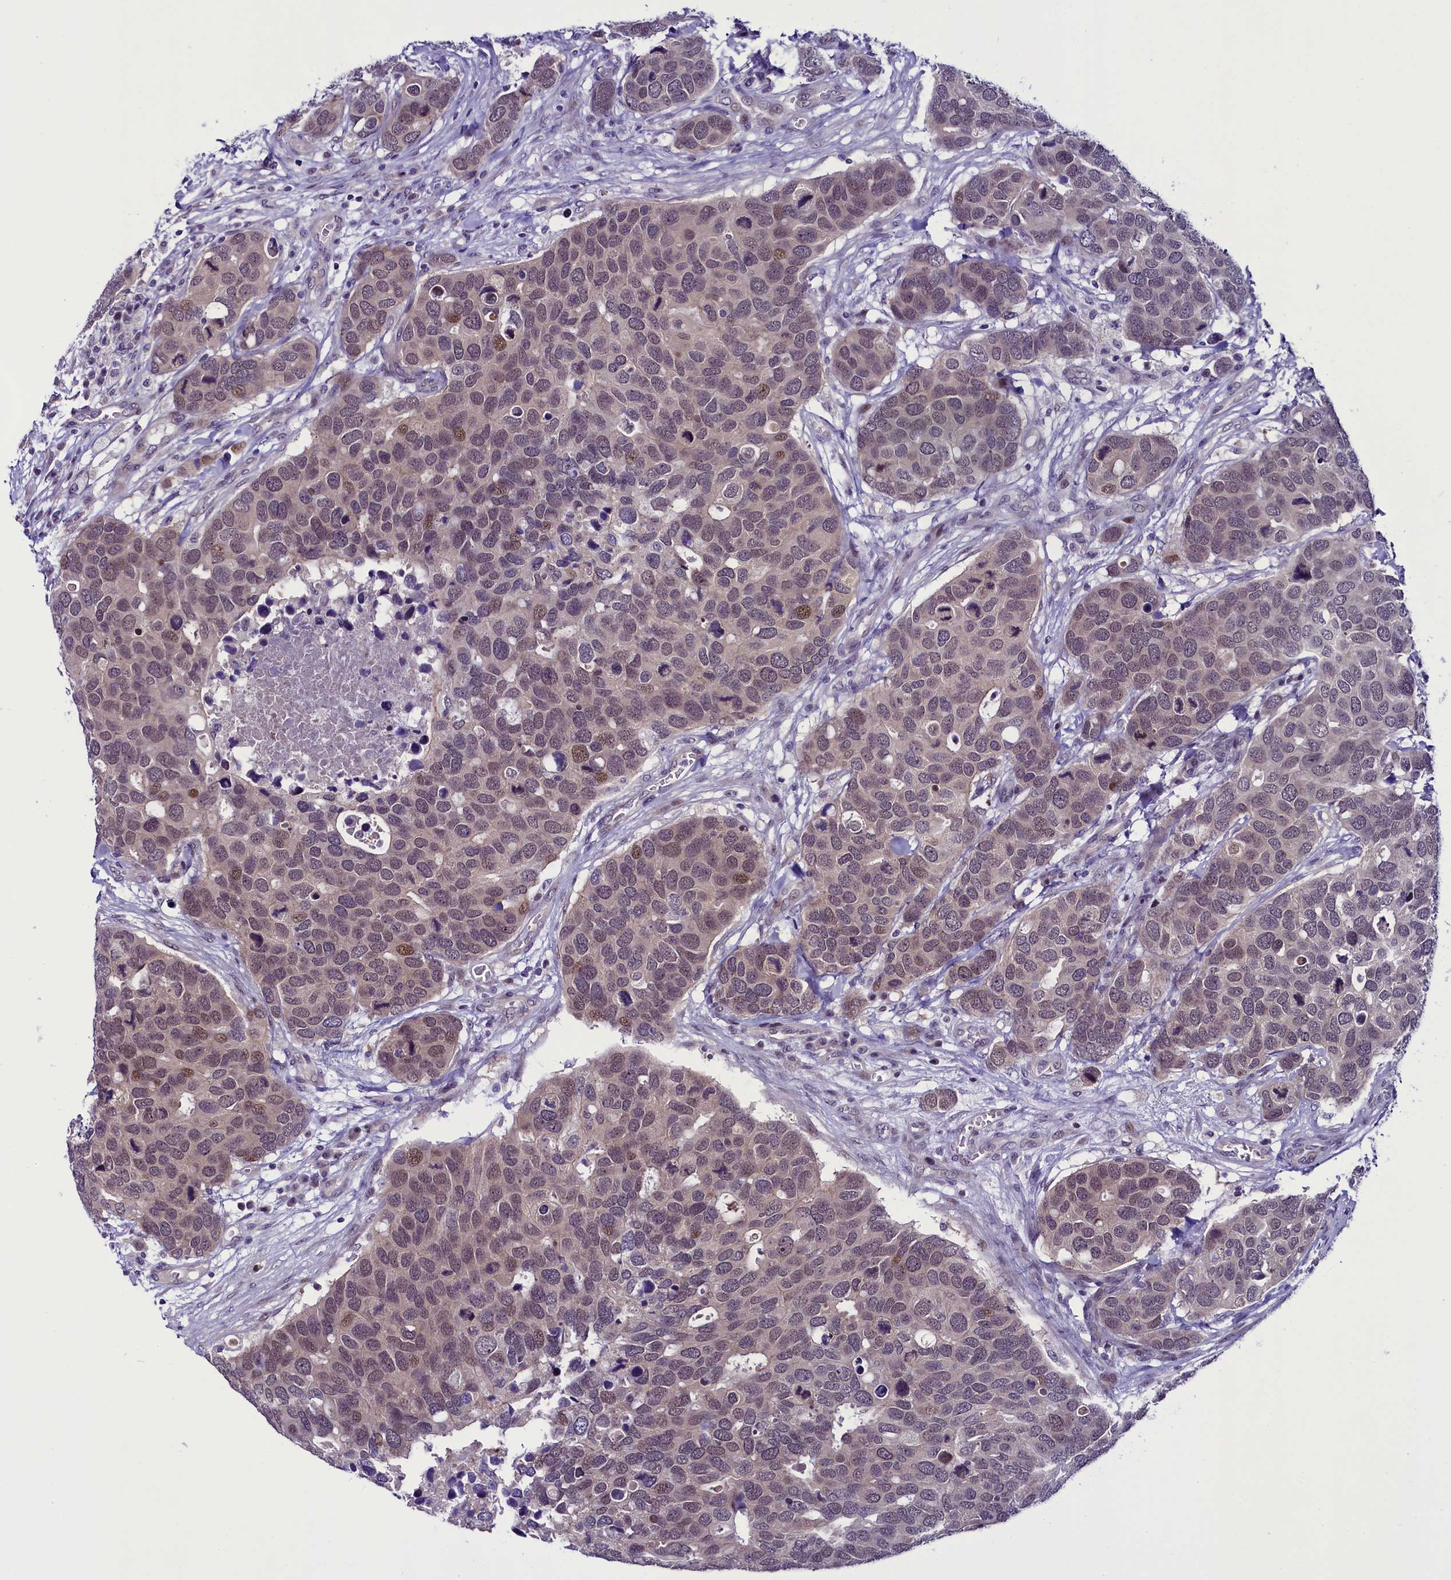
{"staining": {"intensity": "weak", "quantity": "25%-75%", "location": "nuclear"}, "tissue": "breast cancer", "cell_type": "Tumor cells", "image_type": "cancer", "snomed": [{"axis": "morphology", "description": "Duct carcinoma"}, {"axis": "topography", "description": "Breast"}], "caption": "Protein staining reveals weak nuclear expression in about 25%-75% of tumor cells in breast cancer (infiltrating ductal carcinoma).", "gene": "CCDC106", "patient": {"sex": "female", "age": 83}}